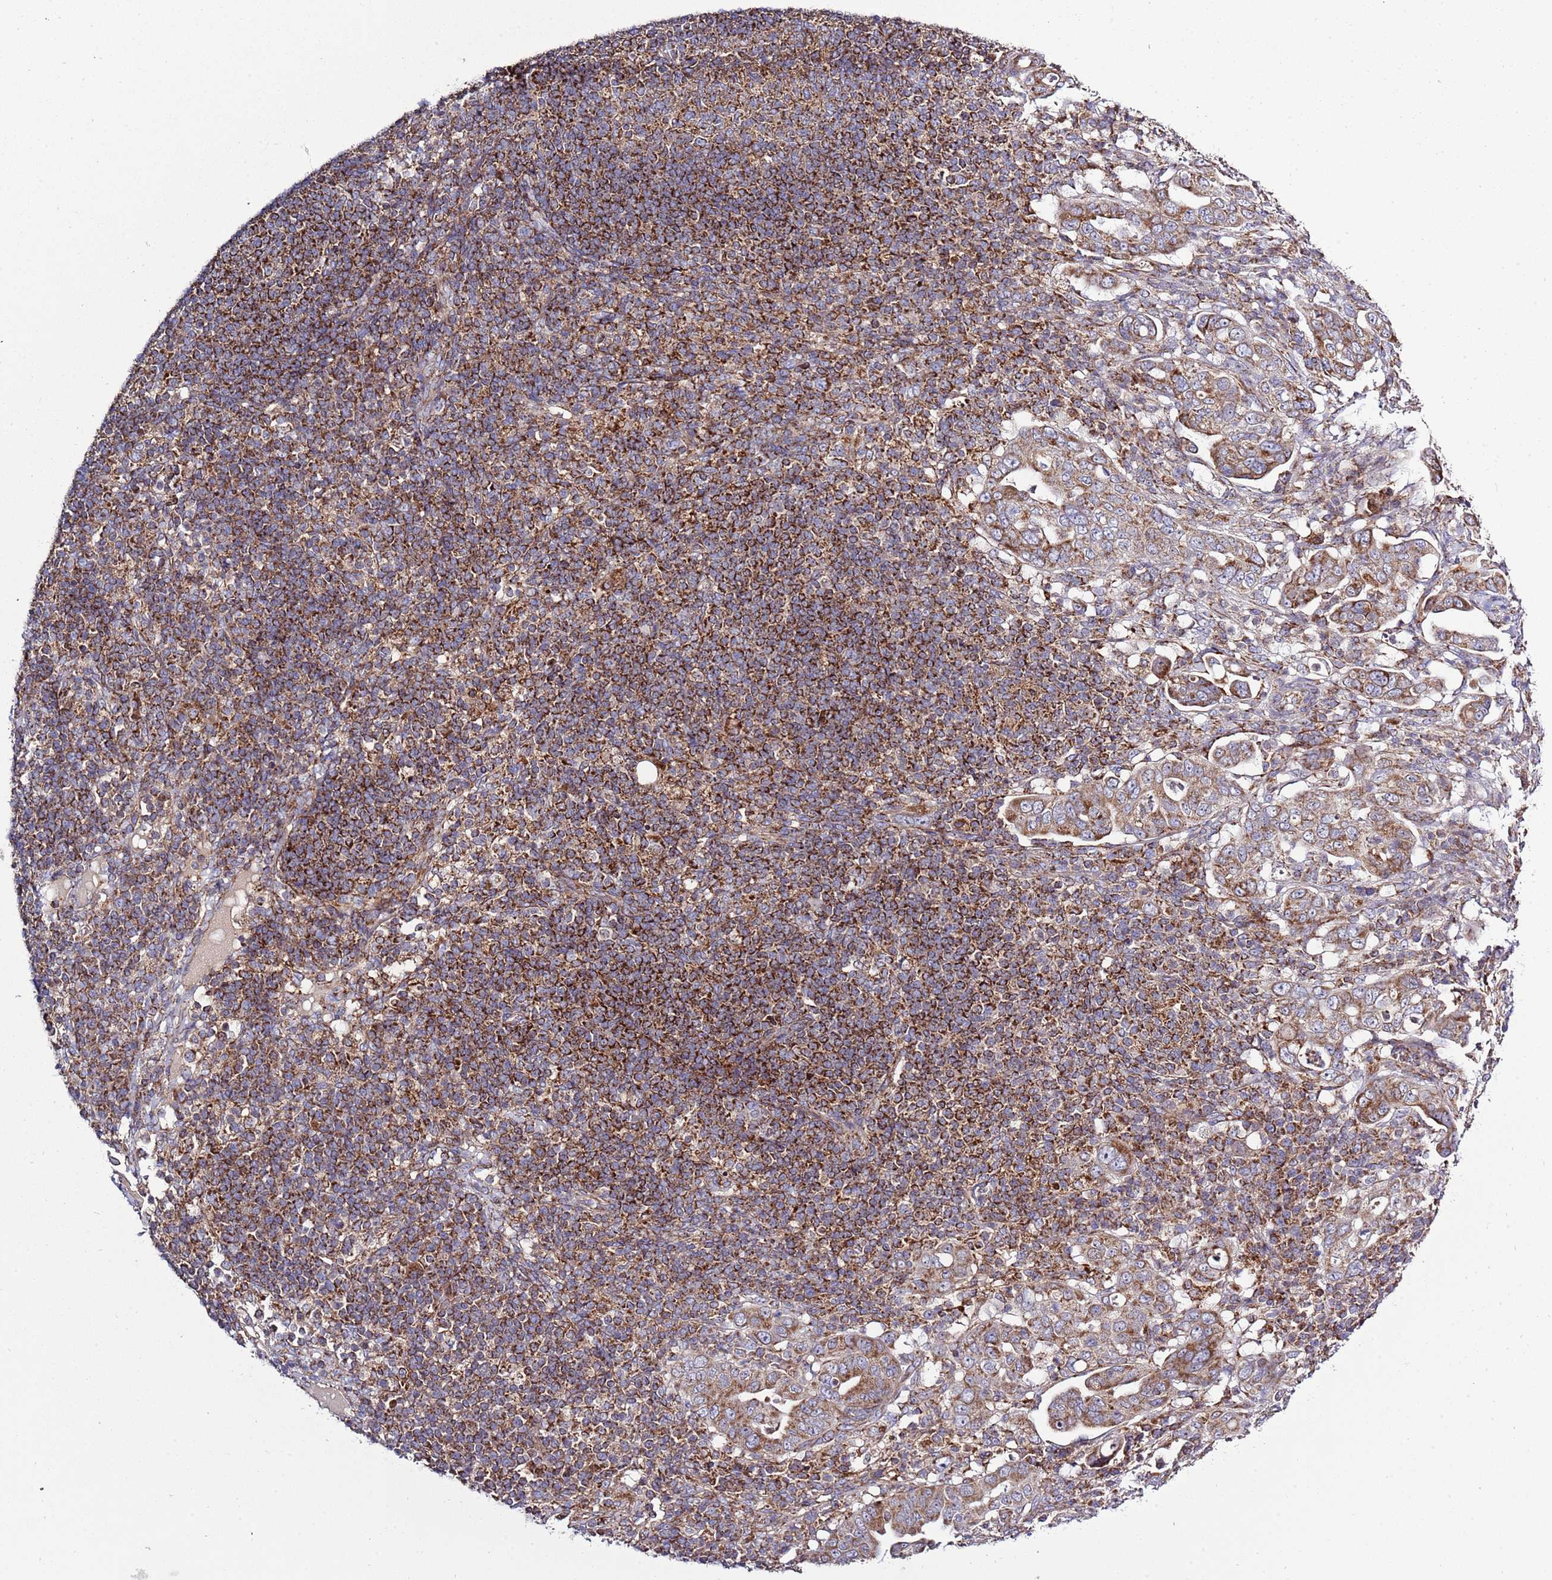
{"staining": {"intensity": "moderate", "quantity": ">75%", "location": "cytoplasmic/membranous"}, "tissue": "pancreatic cancer", "cell_type": "Tumor cells", "image_type": "cancer", "snomed": [{"axis": "morphology", "description": "Normal tissue, NOS"}, {"axis": "morphology", "description": "Adenocarcinoma, NOS"}, {"axis": "topography", "description": "Lymph node"}, {"axis": "topography", "description": "Pancreas"}], "caption": "A micrograph of pancreatic cancer (adenocarcinoma) stained for a protein reveals moderate cytoplasmic/membranous brown staining in tumor cells.", "gene": "IRS4", "patient": {"sex": "female", "age": 67}}